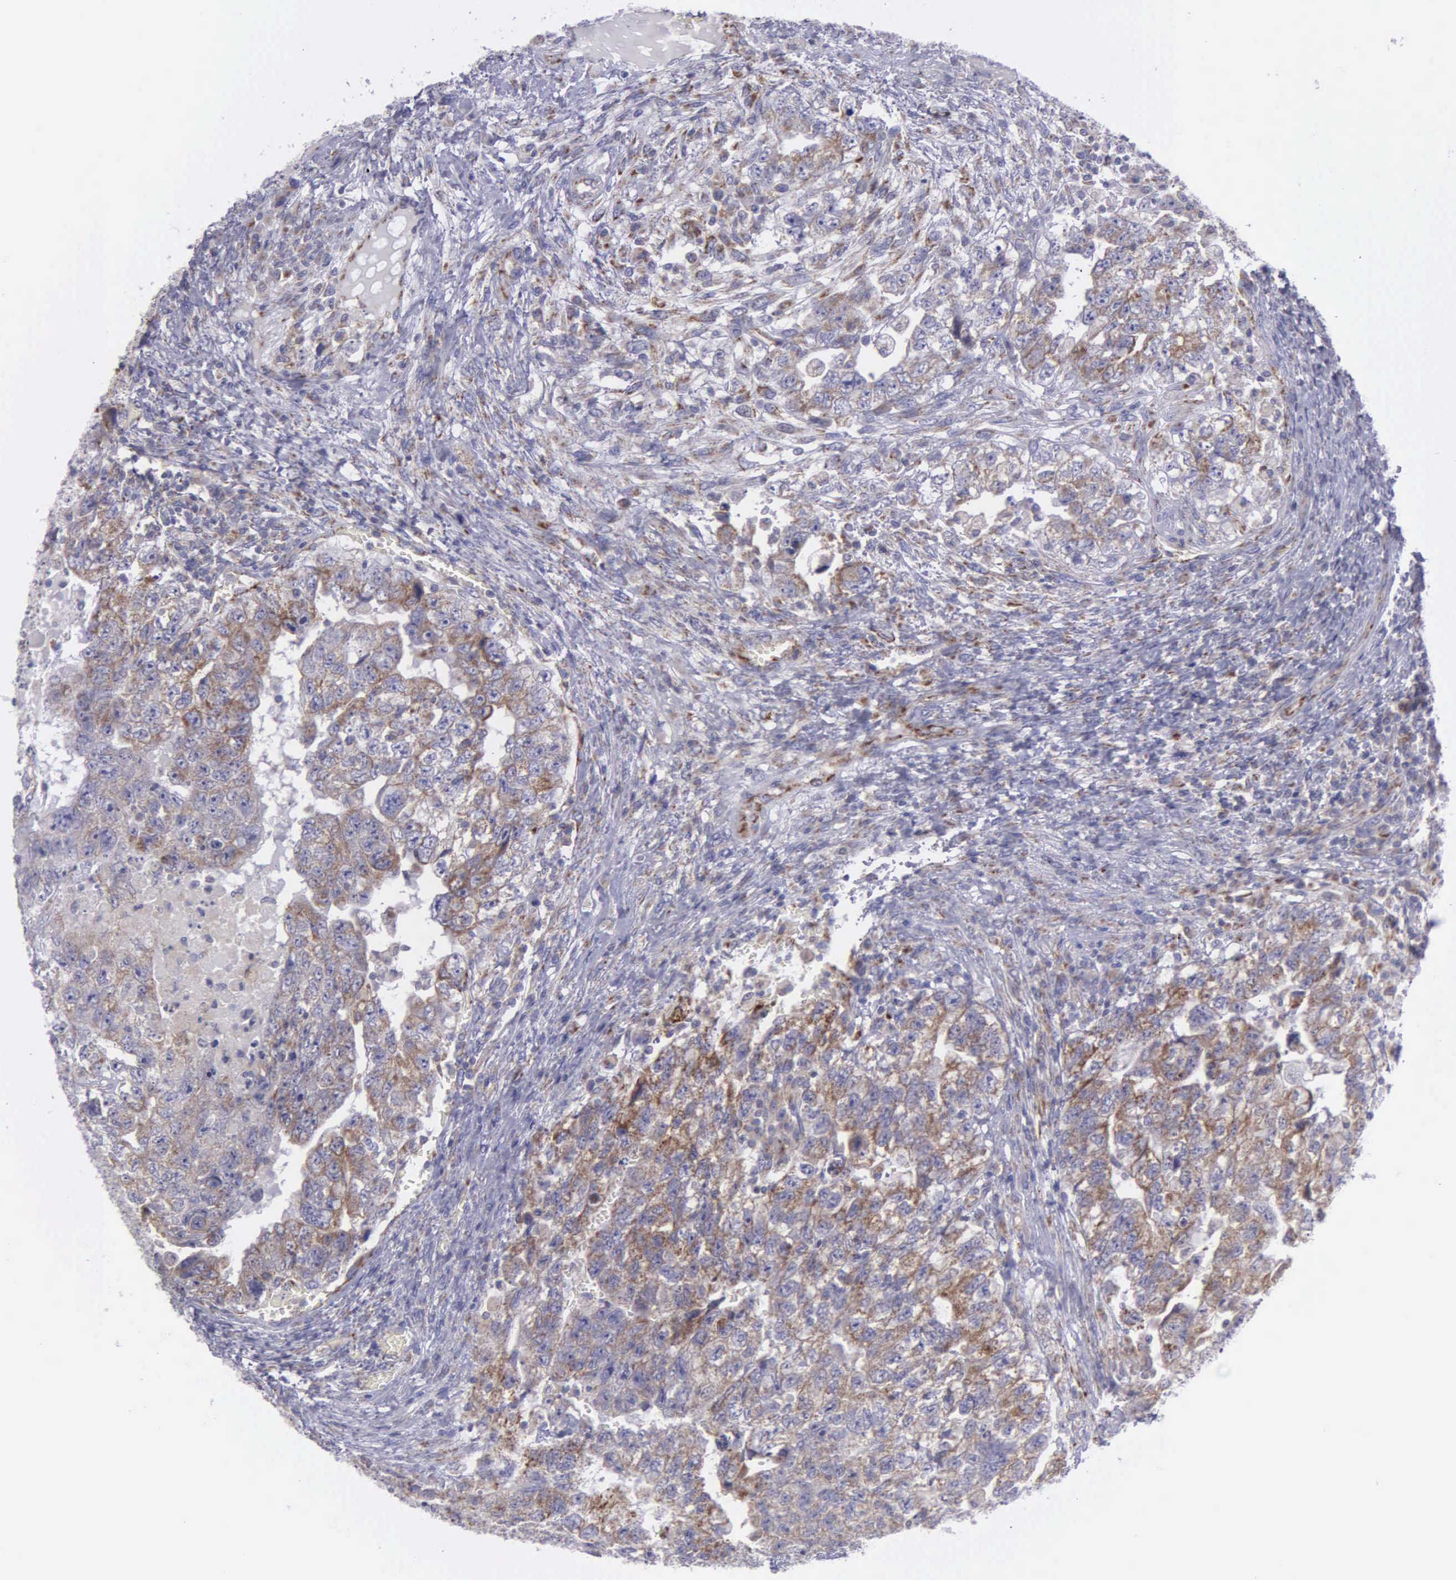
{"staining": {"intensity": "moderate", "quantity": "25%-75%", "location": "cytoplasmic/membranous"}, "tissue": "testis cancer", "cell_type": "Tumor cells", "image_type": "cancer", "snomed": [{"axis": "morphology", "description": "Carcinoma, Embryonal, NOS"}, {"axis": "topography", "description": "Testis"}], "caption": "A medium amount of moderate cytoplasmic/membranous positivity is seen in about 25%-75% of tumor cells in testis cancer (embryonal carcinoma) tissue. The staining was performed using DAB, with brown indicating positive protein expression. Nuclei are stained blue with hematoxylin.", "gene": "SYNJ2BP", "patient": {"sex": "male", "age": 36}}